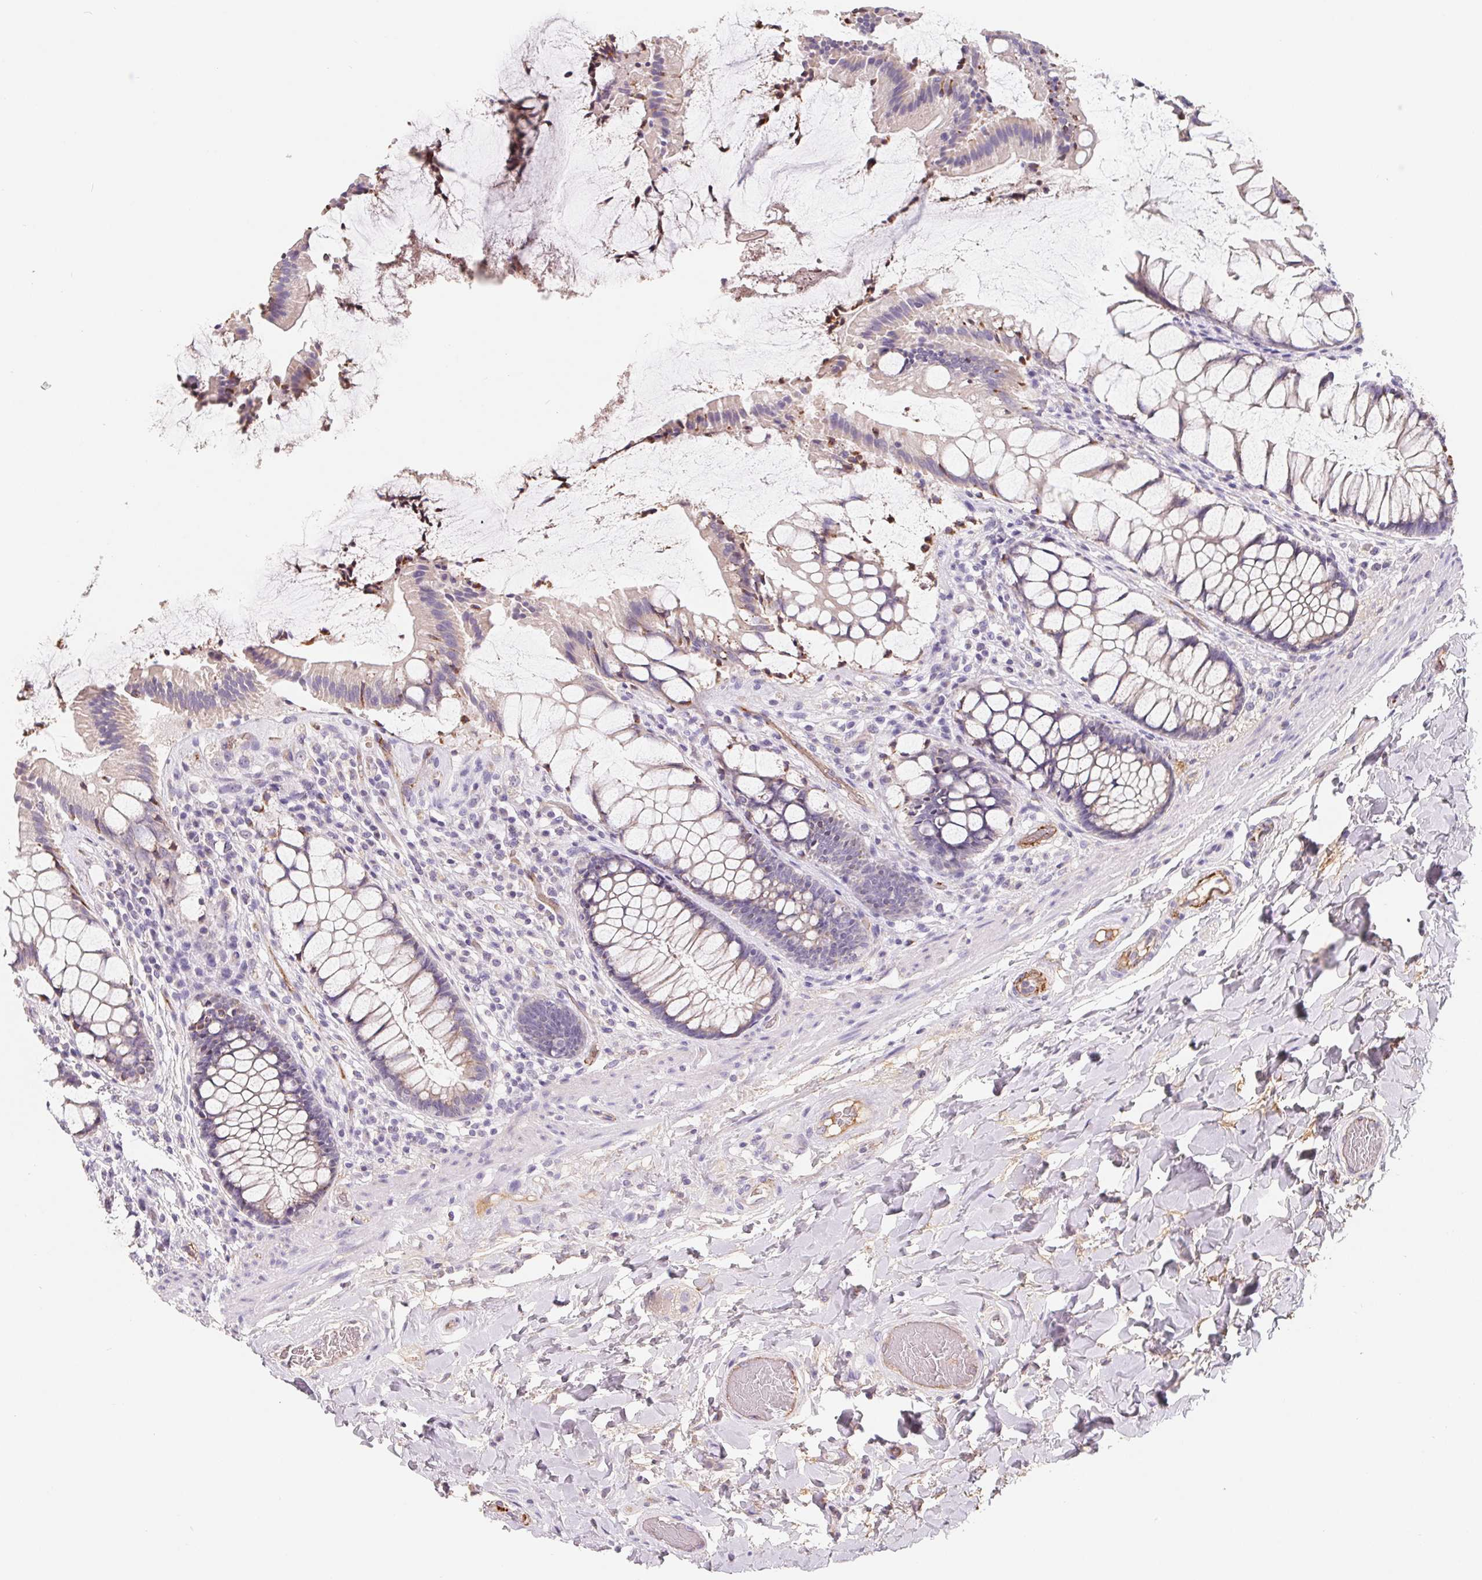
{"staining": {"intensity": "weak", "quantity": "<25%", "location": "cytoplasmic/membranous"}, "tissue": "rectum", "cell_type": "Glandular cells", "image_type": "normal", "snomed": [{"axis": "morphology", "description": "Normal tissue, NOS"}, {"axis": "topography", "description": "Rectum"}], "caption": "A high-resolution image shows IHC staining of benign rectum, which displays no significant positivity in glandular cells.", "gene": "LPA", "patient": {"sex": "female", "age": 58}}